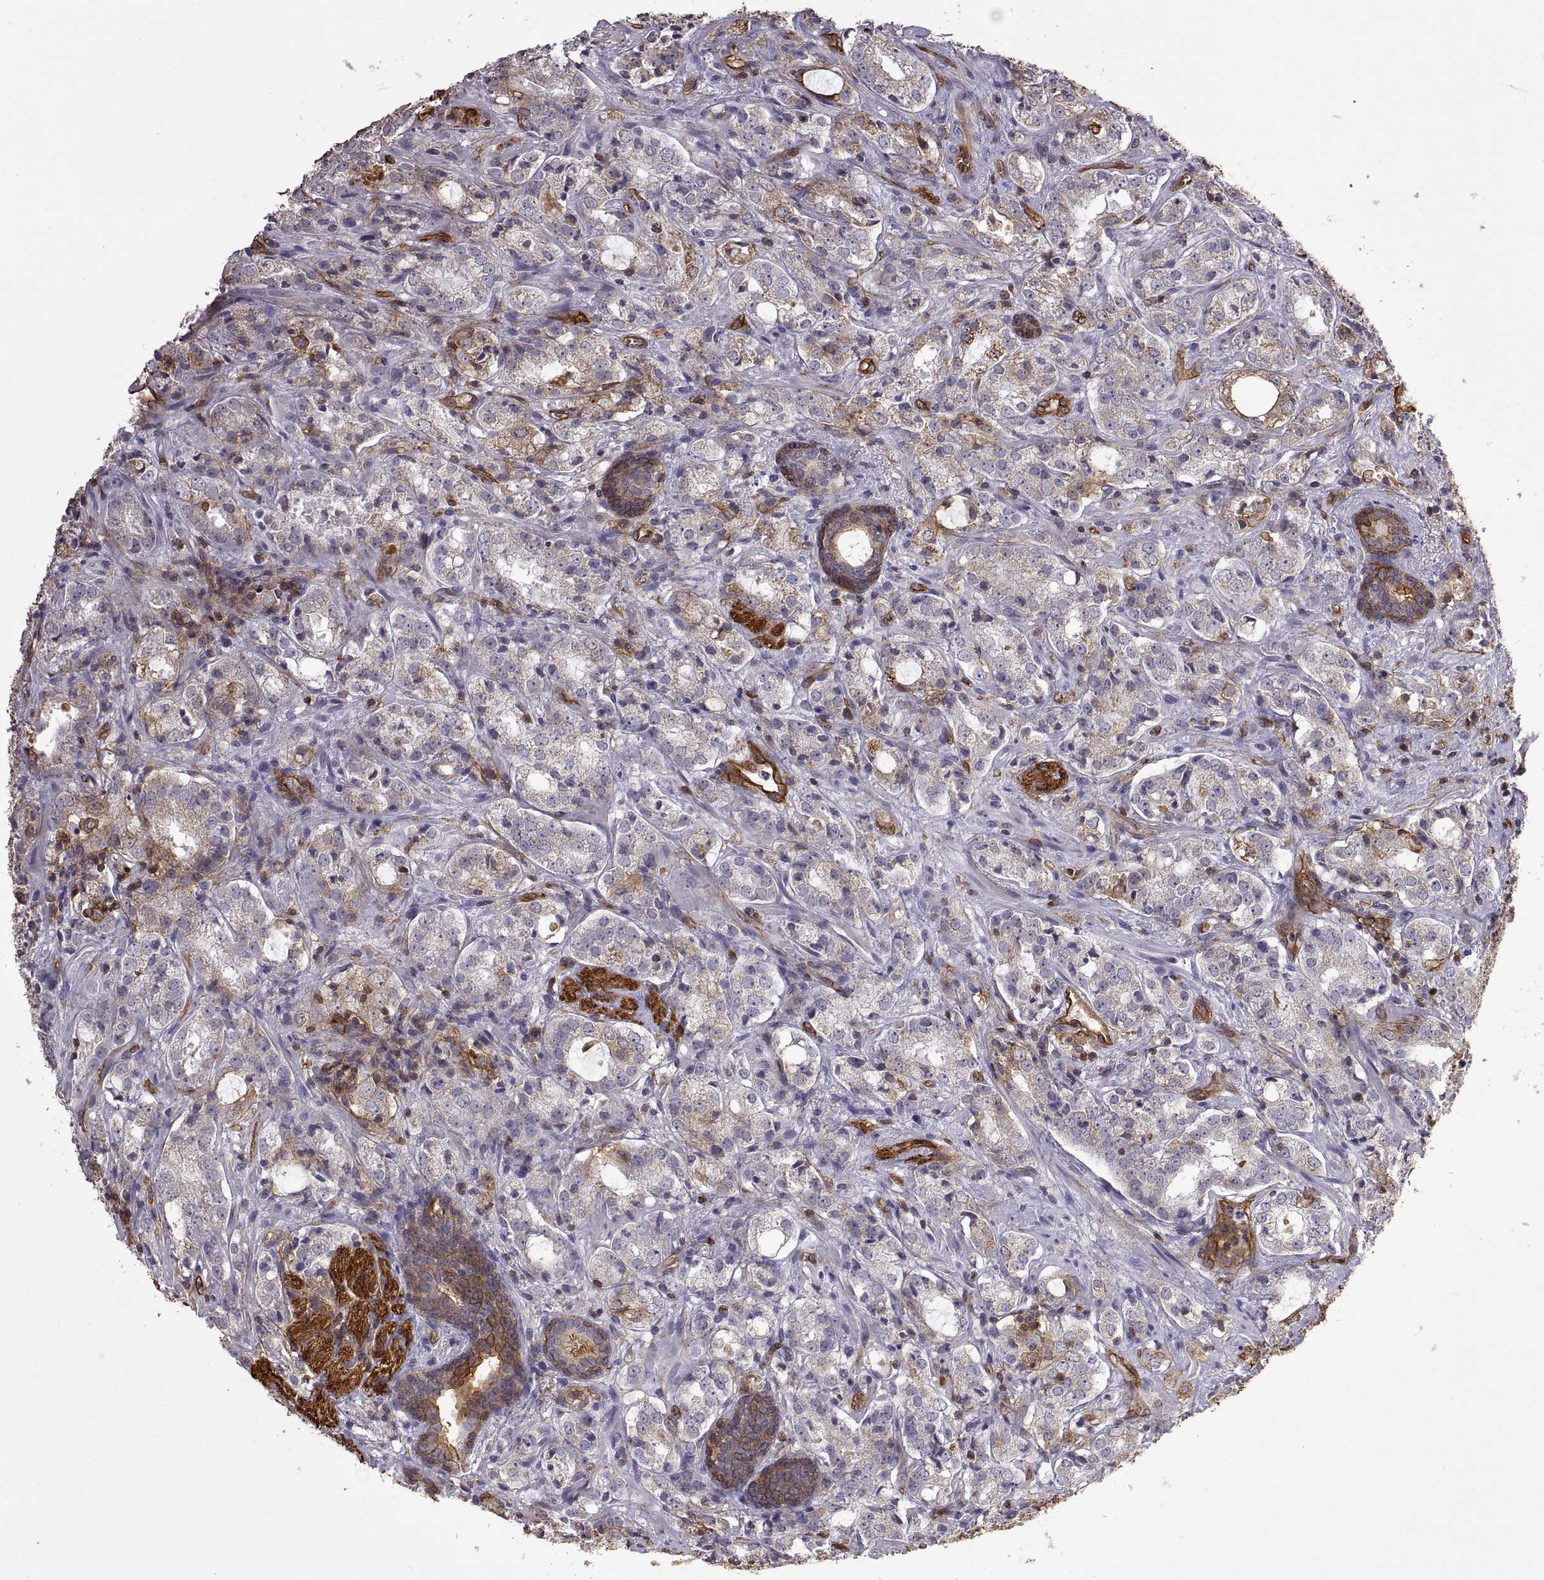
{"staining": {"intensity": "moderate", "quantity": "25%-75%", "location": "cytoplasmic/membranous"}, "tissue": "prostate cancer", "cell_type": "Tumor cells", "image_type": "cancer", "snomed": [{"axis": "morphology", "description": "Adenocarcinoma, NOS"}, {"axis": "topography", "description": "Prostate"}], "caption": "A high-resolution image shows immunohistochemistry staining of prostate cancer (adenocarcinoma), which demonstrates moderate cytoplasmic/membranous staining in approximately 25%-75% of tumor cells. The staining was performed using DAB to visualize the protein expression in brown, while the nuclei were stained in blue with hematoxylin (Magnification: 20x).", "gene": "S100A10", "patient": {"sex": "male", "age": 66}}